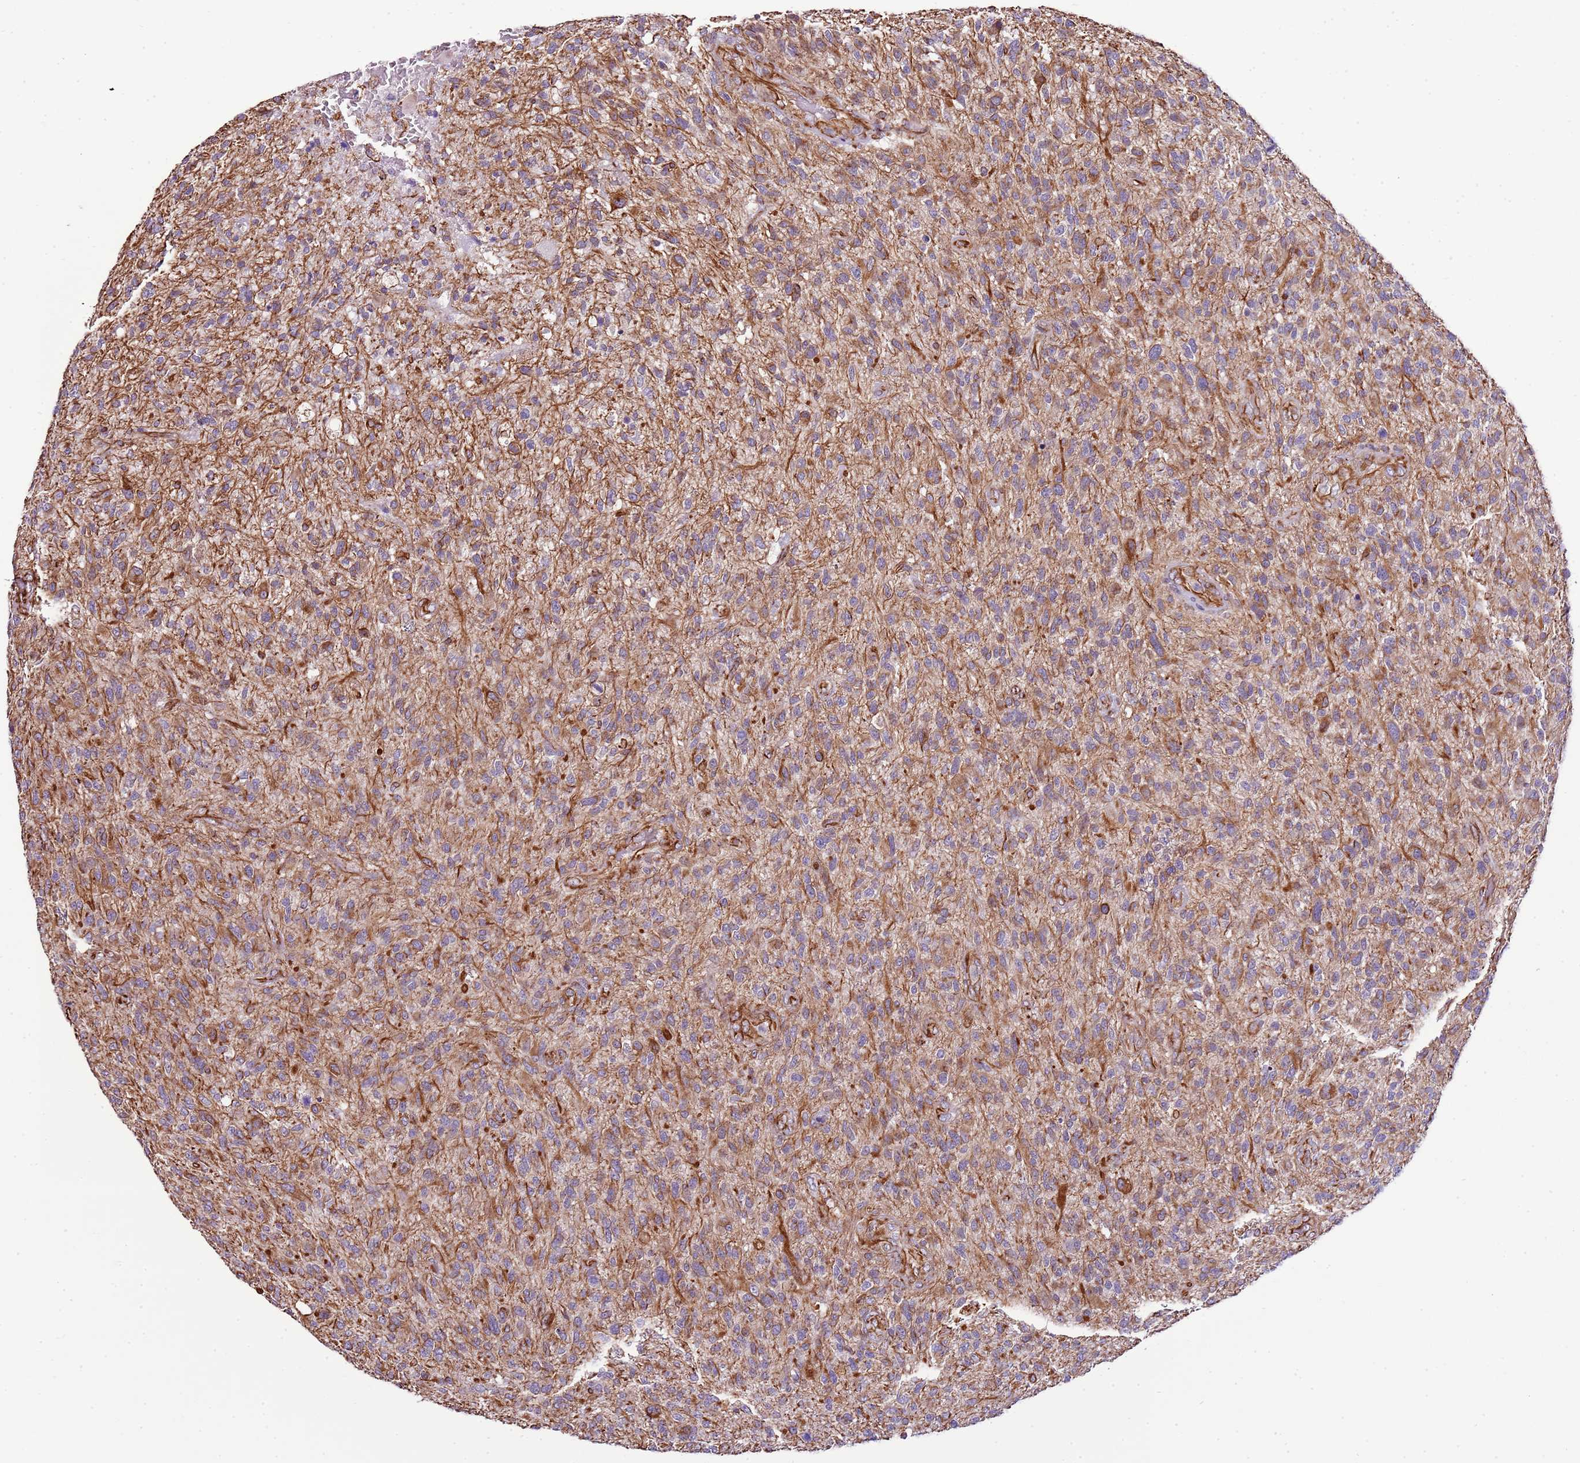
{"staining": {"intensity": "moderate", "quantity": ">75%", "location": "cytoplasmic/membranous"}, "tissue": "glioma", "cell_type": "Tumor cells", "image_type": "cancer", "snomed": [{"axis": "morphology", "description": "Glioma, malignant, High grade"}, {"axis": "topography", "description": "Brain"}], "caption": "High-grade glioma (malignant) stained for a protein shows moderate cytoplasmic/membranous positivity in tumor cells.", "gene": "ZNF786", "patient": {"sex": "male", "age": 47}}